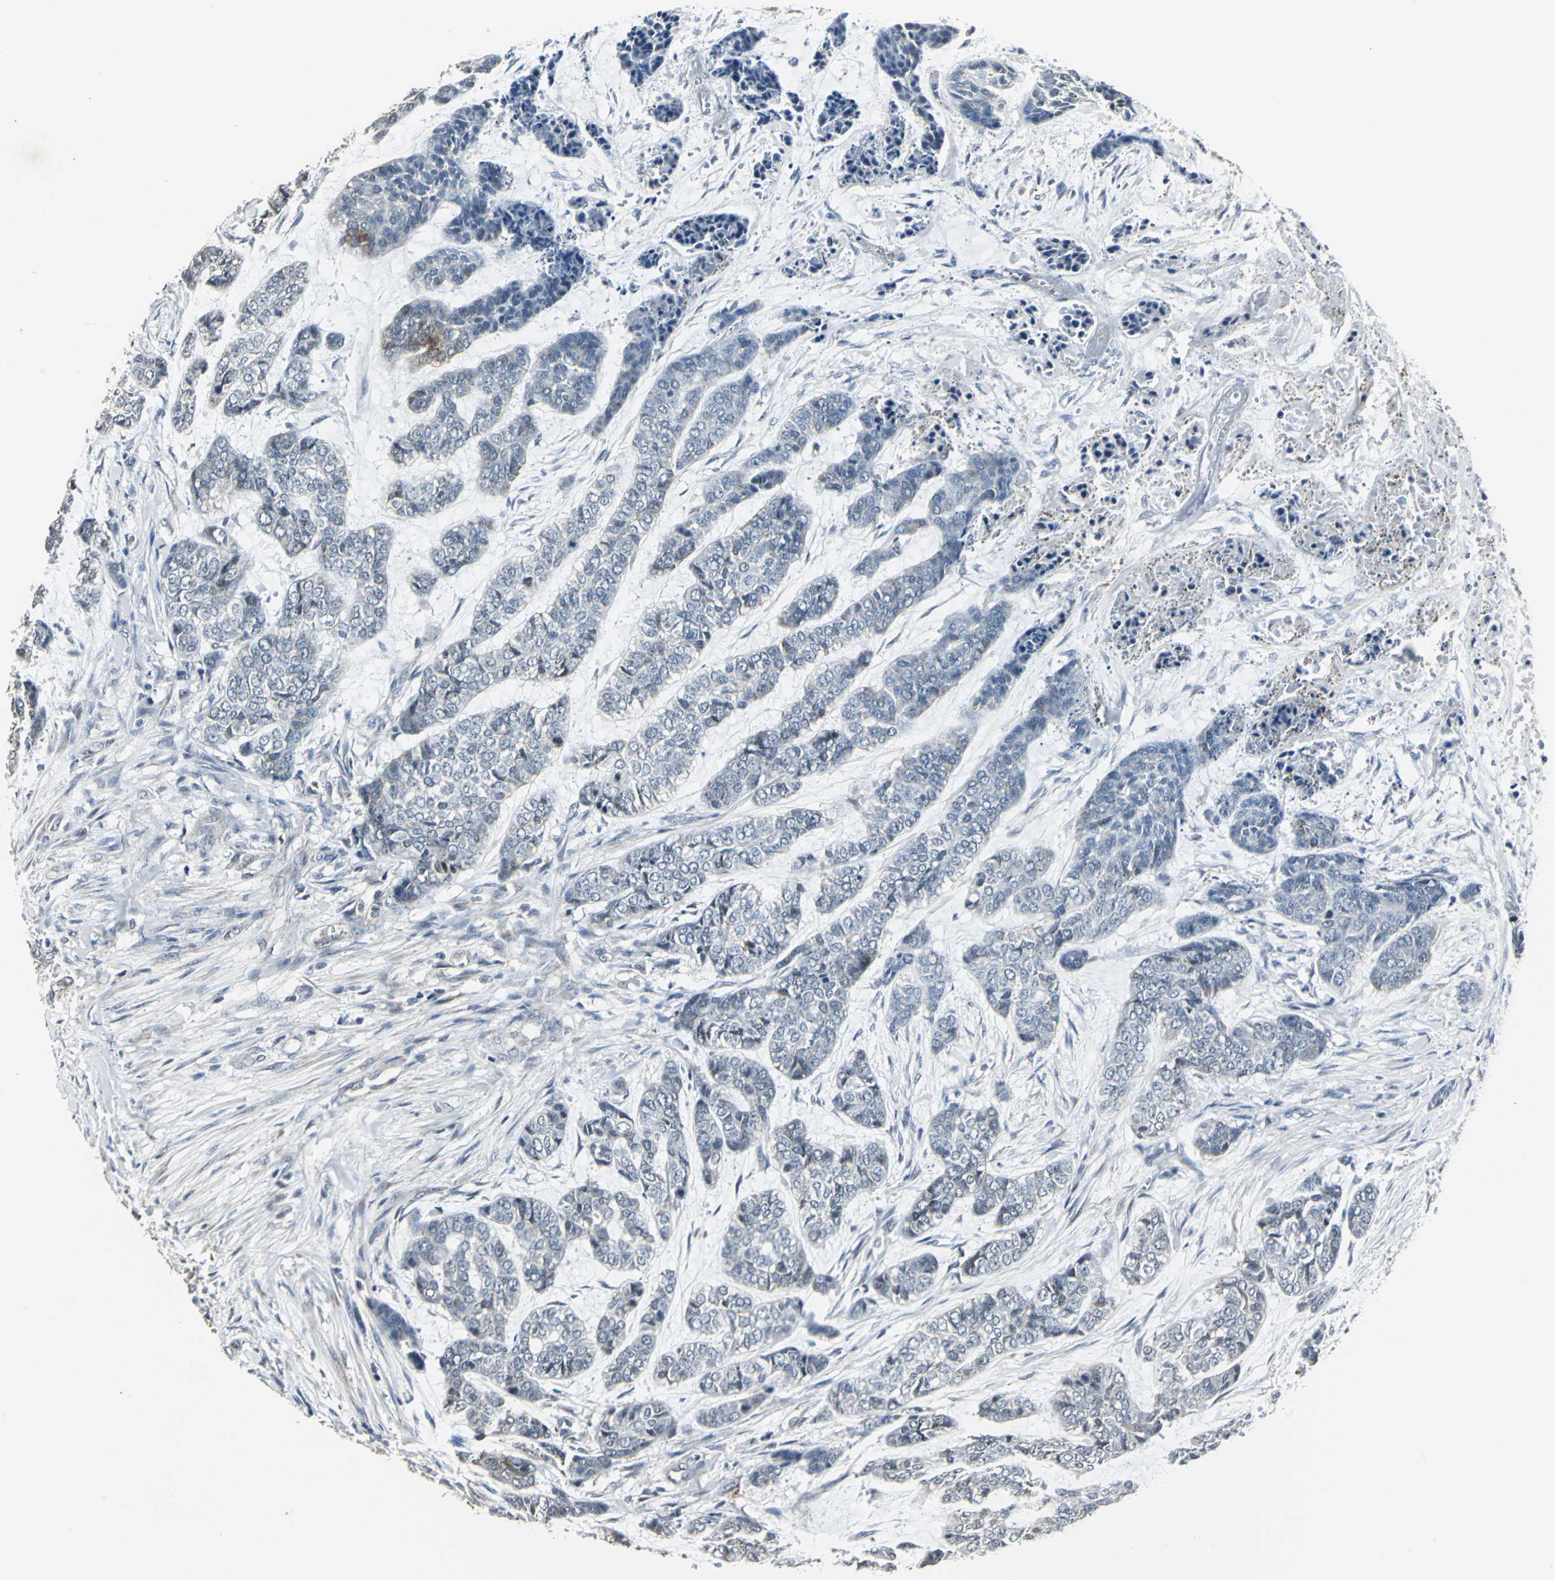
{"staining": {"intensity": "negative", "quantity": "none", "location": "none"}, "tissue": "skin cancer", "cell_type": "Tumor cells", "image_type": "cancer", "snomed": [{"axis": "morphology", "description": "Basal cell carcinoma"}, {"axis": "topography", "description": "Skin"}], "caption": "An immunohistochemistry (IHC) micrograph of skin basal cell carcinoma is shown. There is no staining in tumor cells of skin basal cell carcinoma.", "gene": "DNAJB4", "patient": {"sex": "female", "age": 64}}